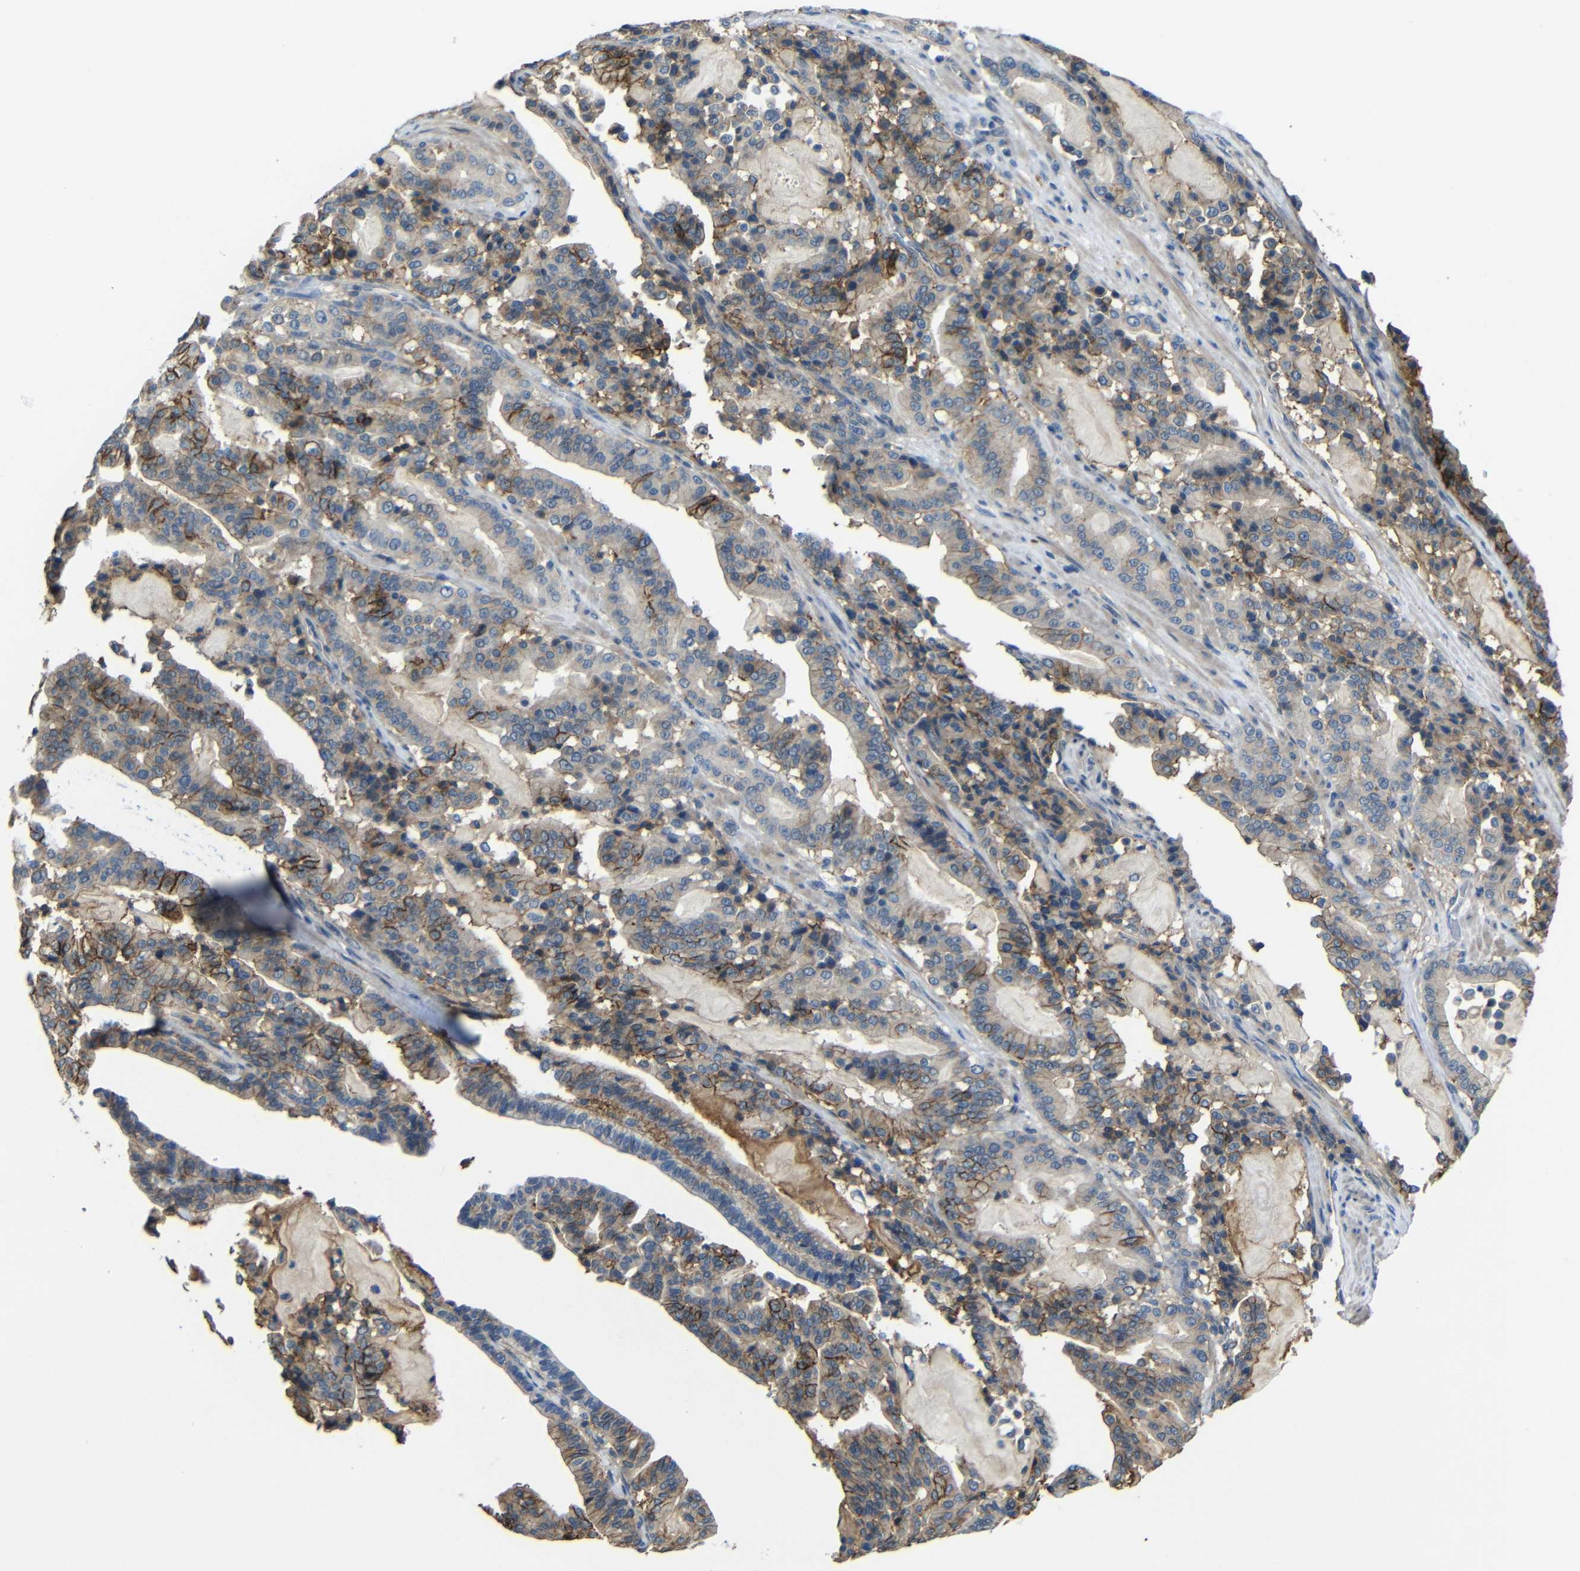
{"staining": {"intensity": "moderate", "quantity": ">75%", "location": "cytoplasmic/membranous"}, "tissue": "pancreatic cancer", "cell_type": "Tumor cells", "image_type": "cancer", "snomed": [{"axis": "morphology", "description": "Adenocarcinoma, NOS"}, {"axis": "topography", "description": "Pancreas"}], "caption": "Immunohistochemistry image of pancreatic cancer stained for a protein (brown), which exhibits medium levels of moderate cytoplasmic/membranous positivity in approximately >75% of tumor cells.", "gene": "ZNF90", "patient": {"sex": "male", "age": 63}}